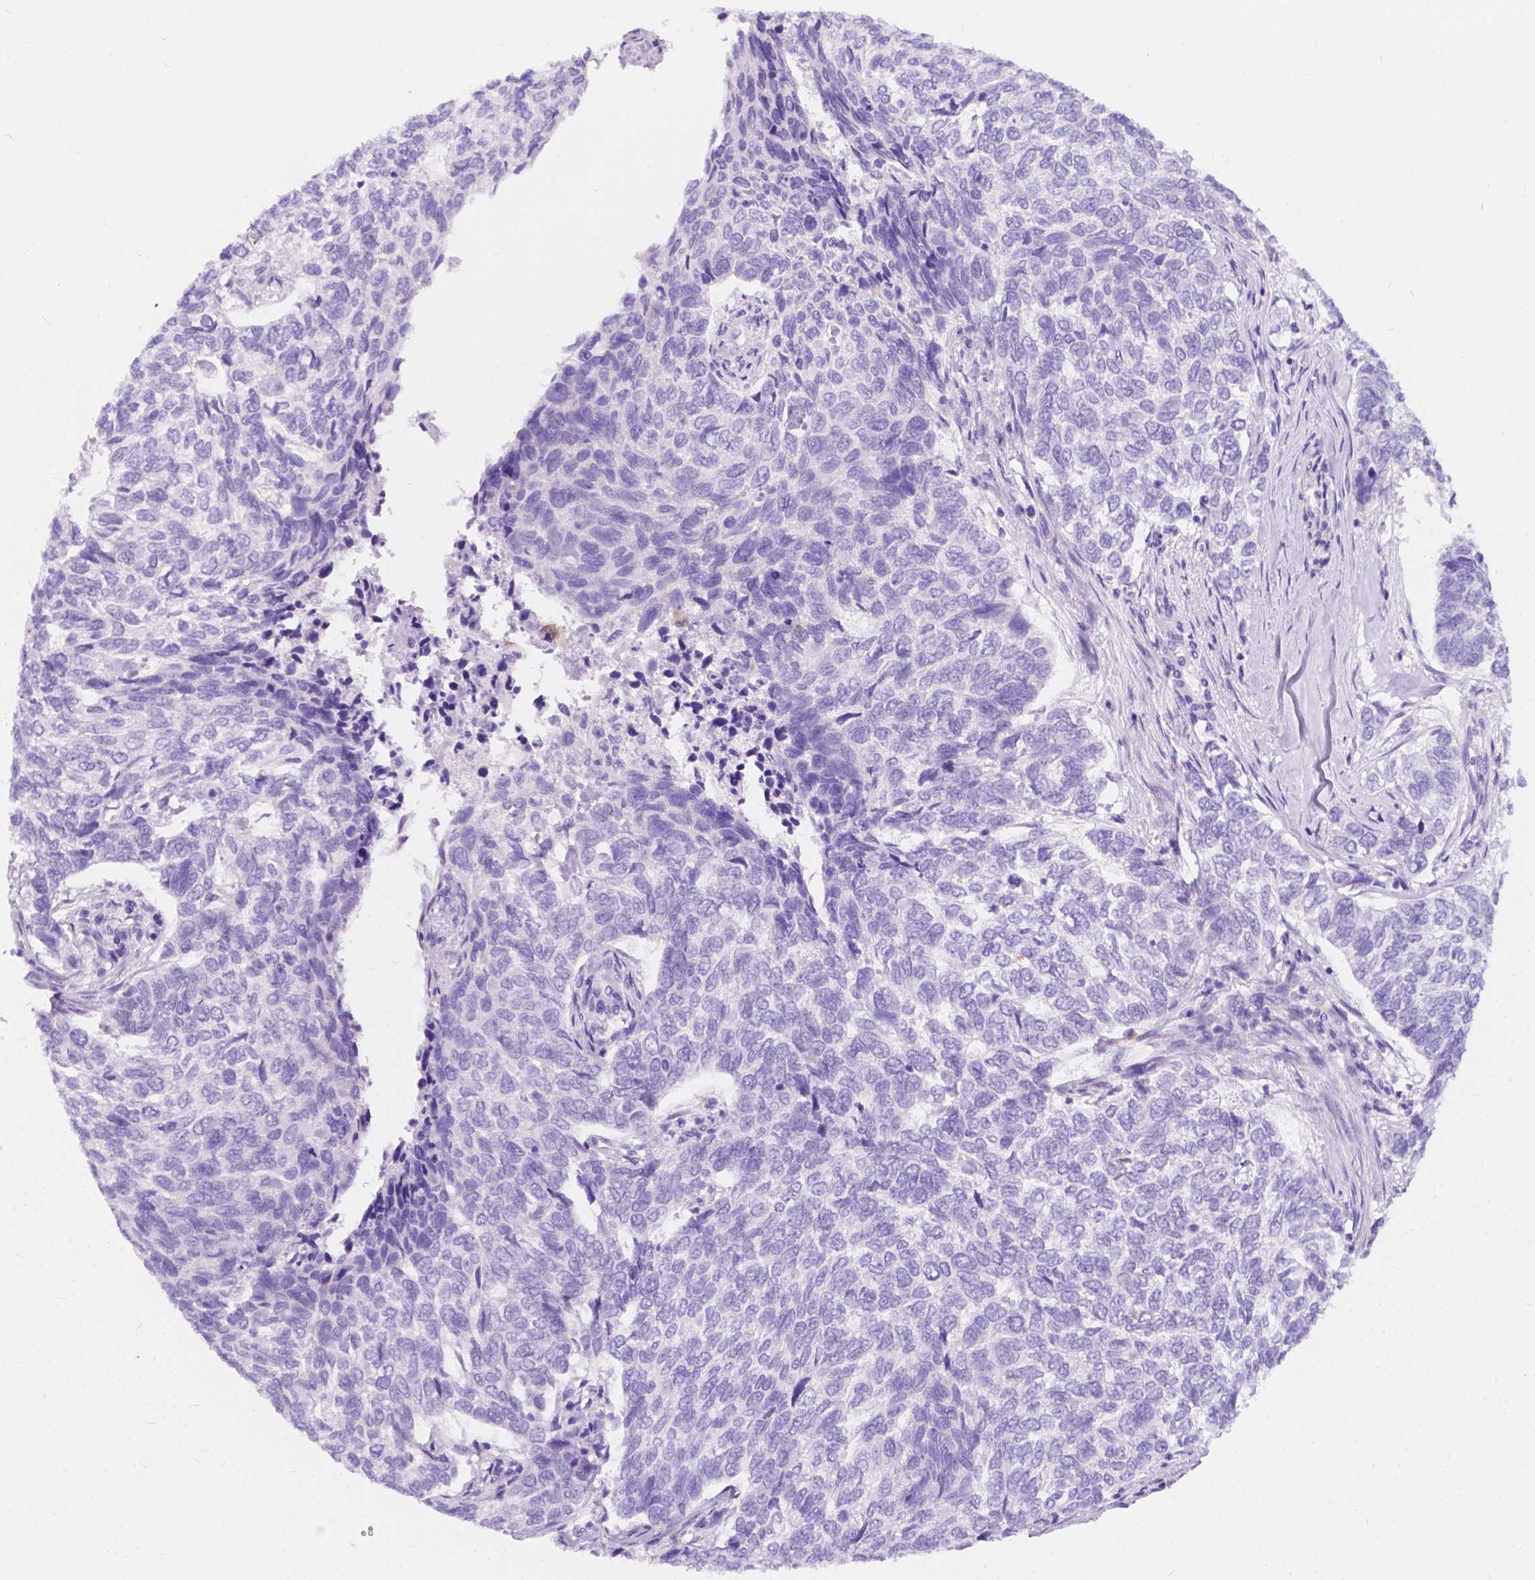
{"staining": {"intensity": "negative", "quantity": "none", "location": "none"}, "tissue": "skin cancer", "cell_type": "Tumor cells", "image_type": "cancer", "snomed": [{"axis": "morphology", "description": "Basal cell carcinoma"}, {"axis": "topography", "description": "Skin"}], "caption": "The IHC image has no significant positivity in tumor cells of skin basal cell carcinoma tissue.", "gene": "GNAO1", "patient": {"sex": "female", "age": 65}}